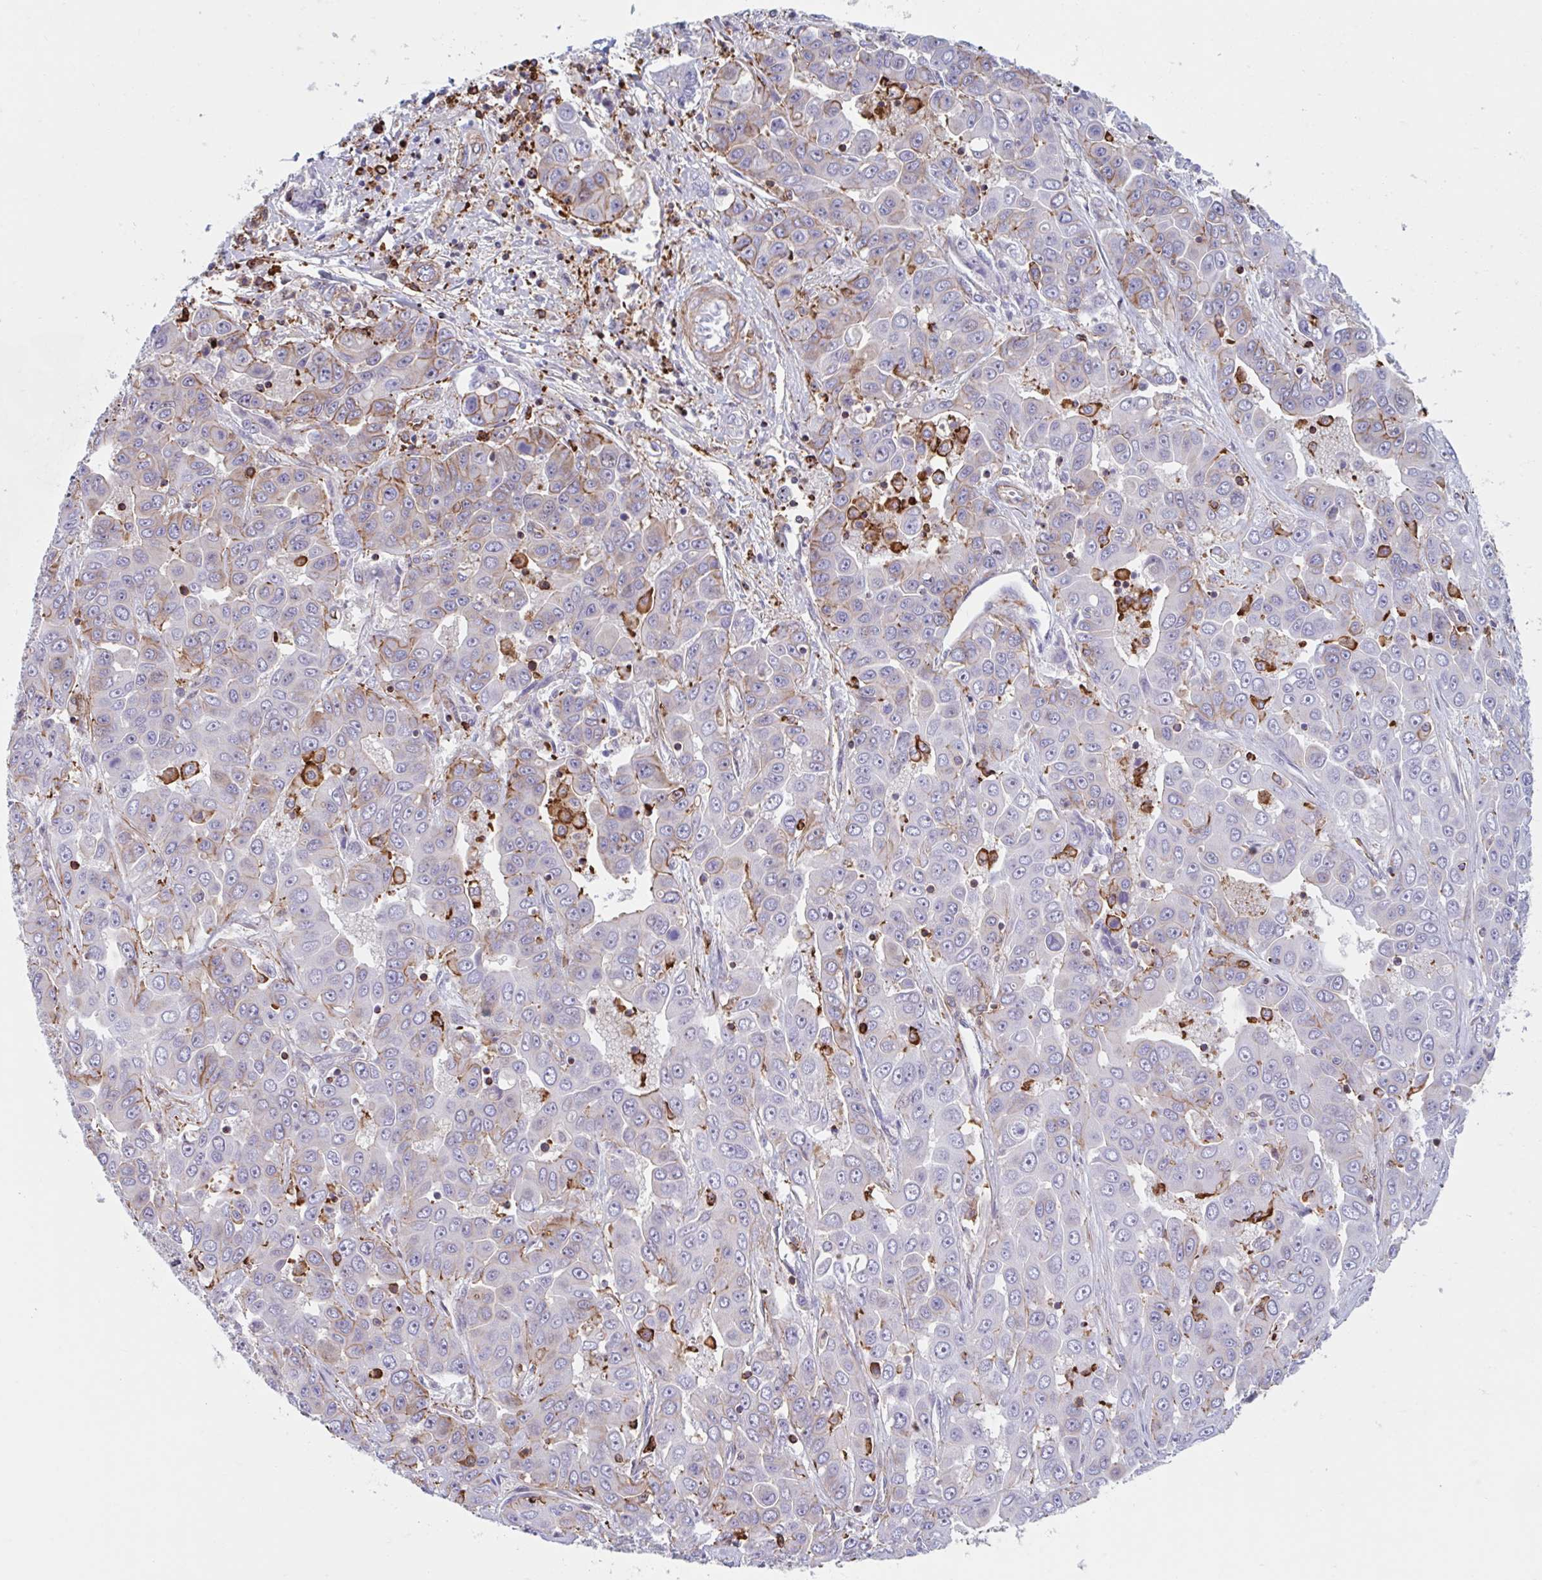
{"staining": {"intensity": "weak", "quantity": "<25%", "location": "cytoplasmic/membranous"}, "tissue": "liver cancer", "cell_type": "Tumor cells", "image_type": "cancer", "snomed": [{"axis": "morphology", "description": "Cholangiocarcinoma"}, {"axis": "topography", "description": "Liver"}], "caption": "A micrograph of cholangiocarcinoma (liver) stained for a protein reveals no brown staining in tumor cells. Brightfield microscopy of immunohistochemistry (IHC) stained with DAB (brown) and hematoxylin (blue), captured at high magnification.", "gene": "EFHD1", "patient": {"sex": "female", "age": 52}}